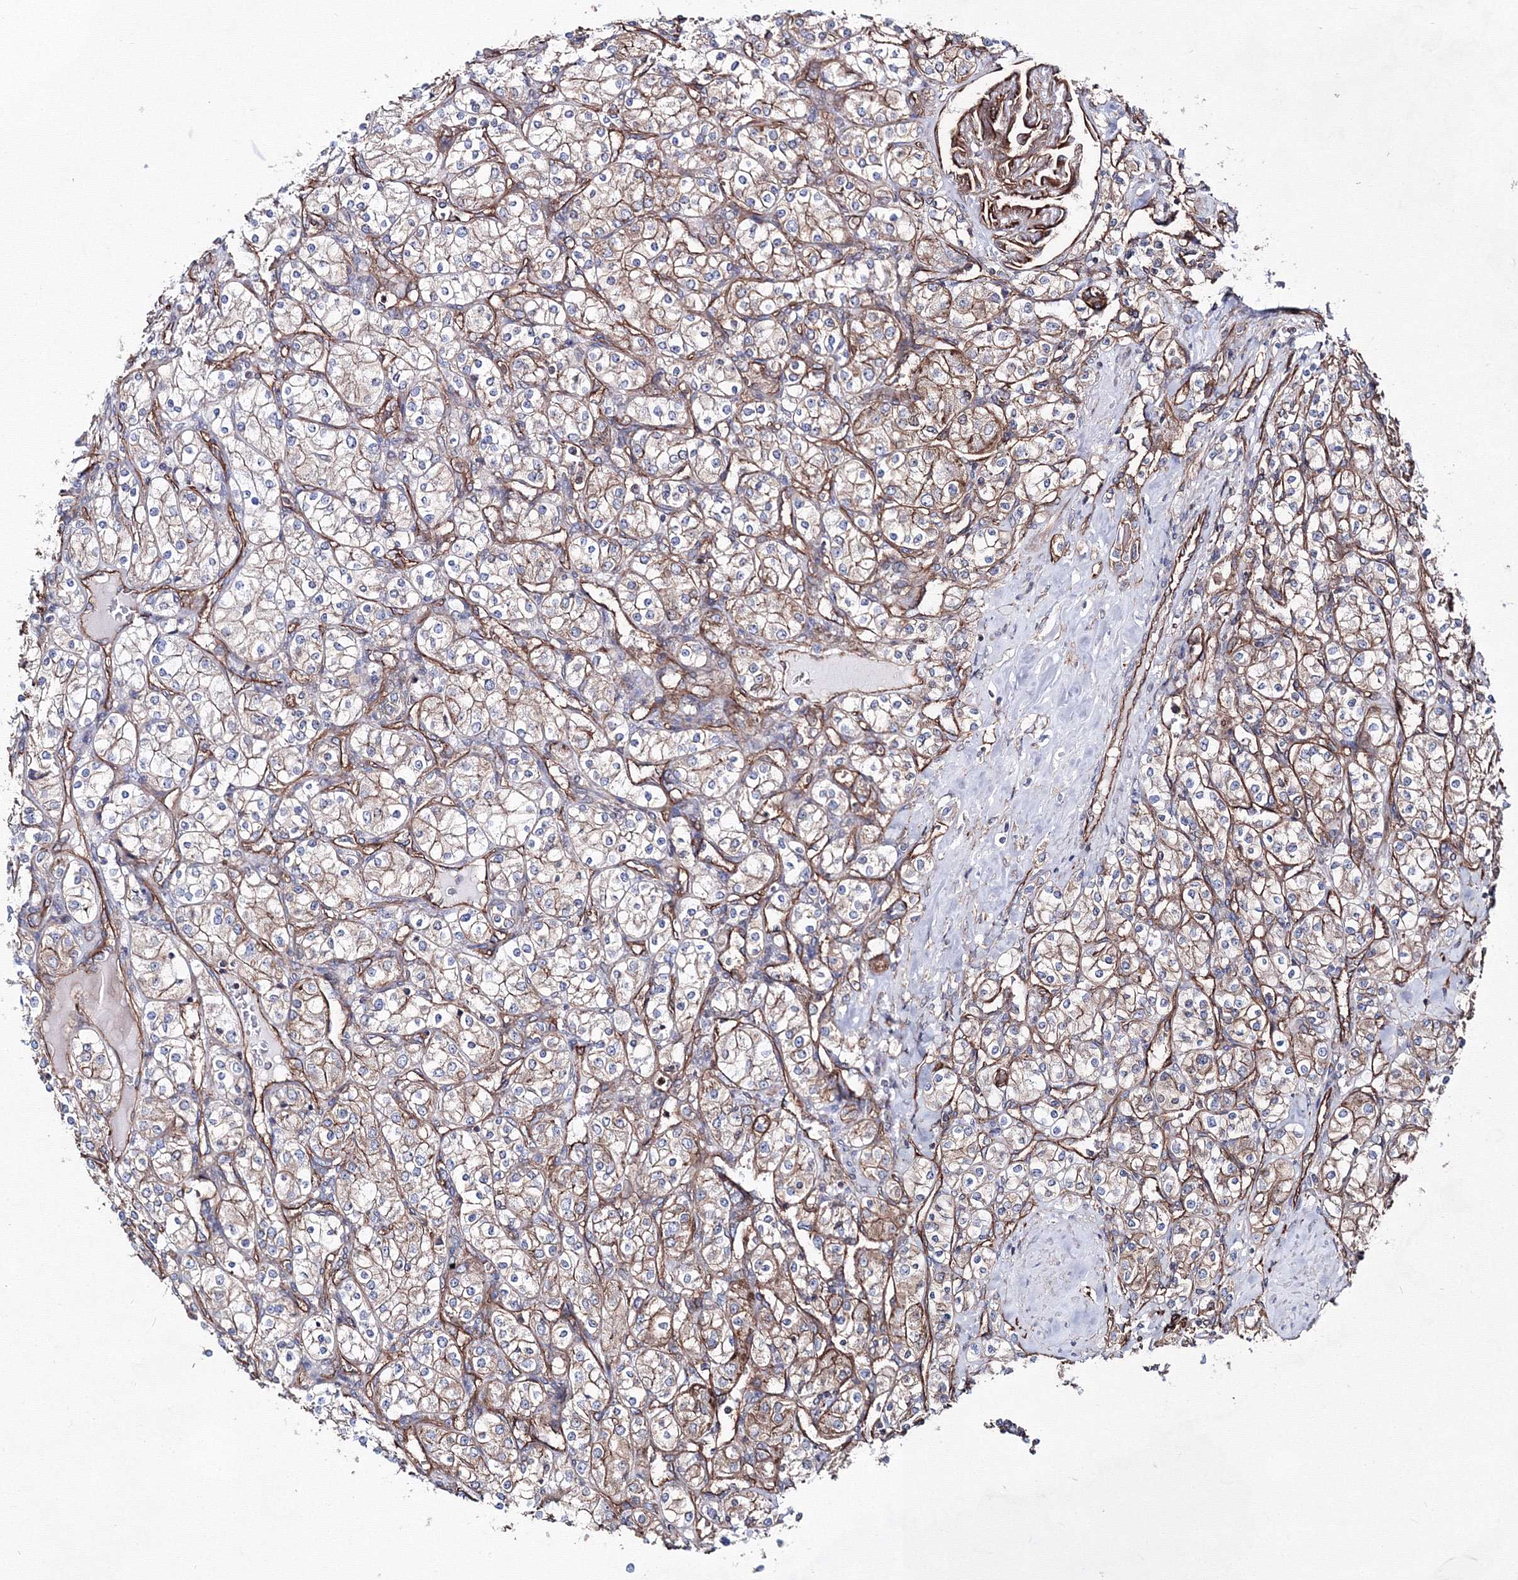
{"staining": {"intensity": "weak", "quantity": "25%-75%", "location": "cytoplasmic/membranous"}, "tissue": "renal cancer", "cell_type": "Tumor cells", "image_type": "cancer", "snomed": [{"axis": "morphology", "description": "Adenocarcinoma, NOS"}, {"axis": "topography", "description": "Kidney"}], "caption": "Protein expression analysis of human adenocarcinoma (renal) reveals weak cytoplasmic/membranous staining in about 25%-75% of tumor cells. (DAB IHC with brightfield microscopy, high magnification).", "gene": "ANKRD37", "patient": {"sex": "male", "age": 77}}